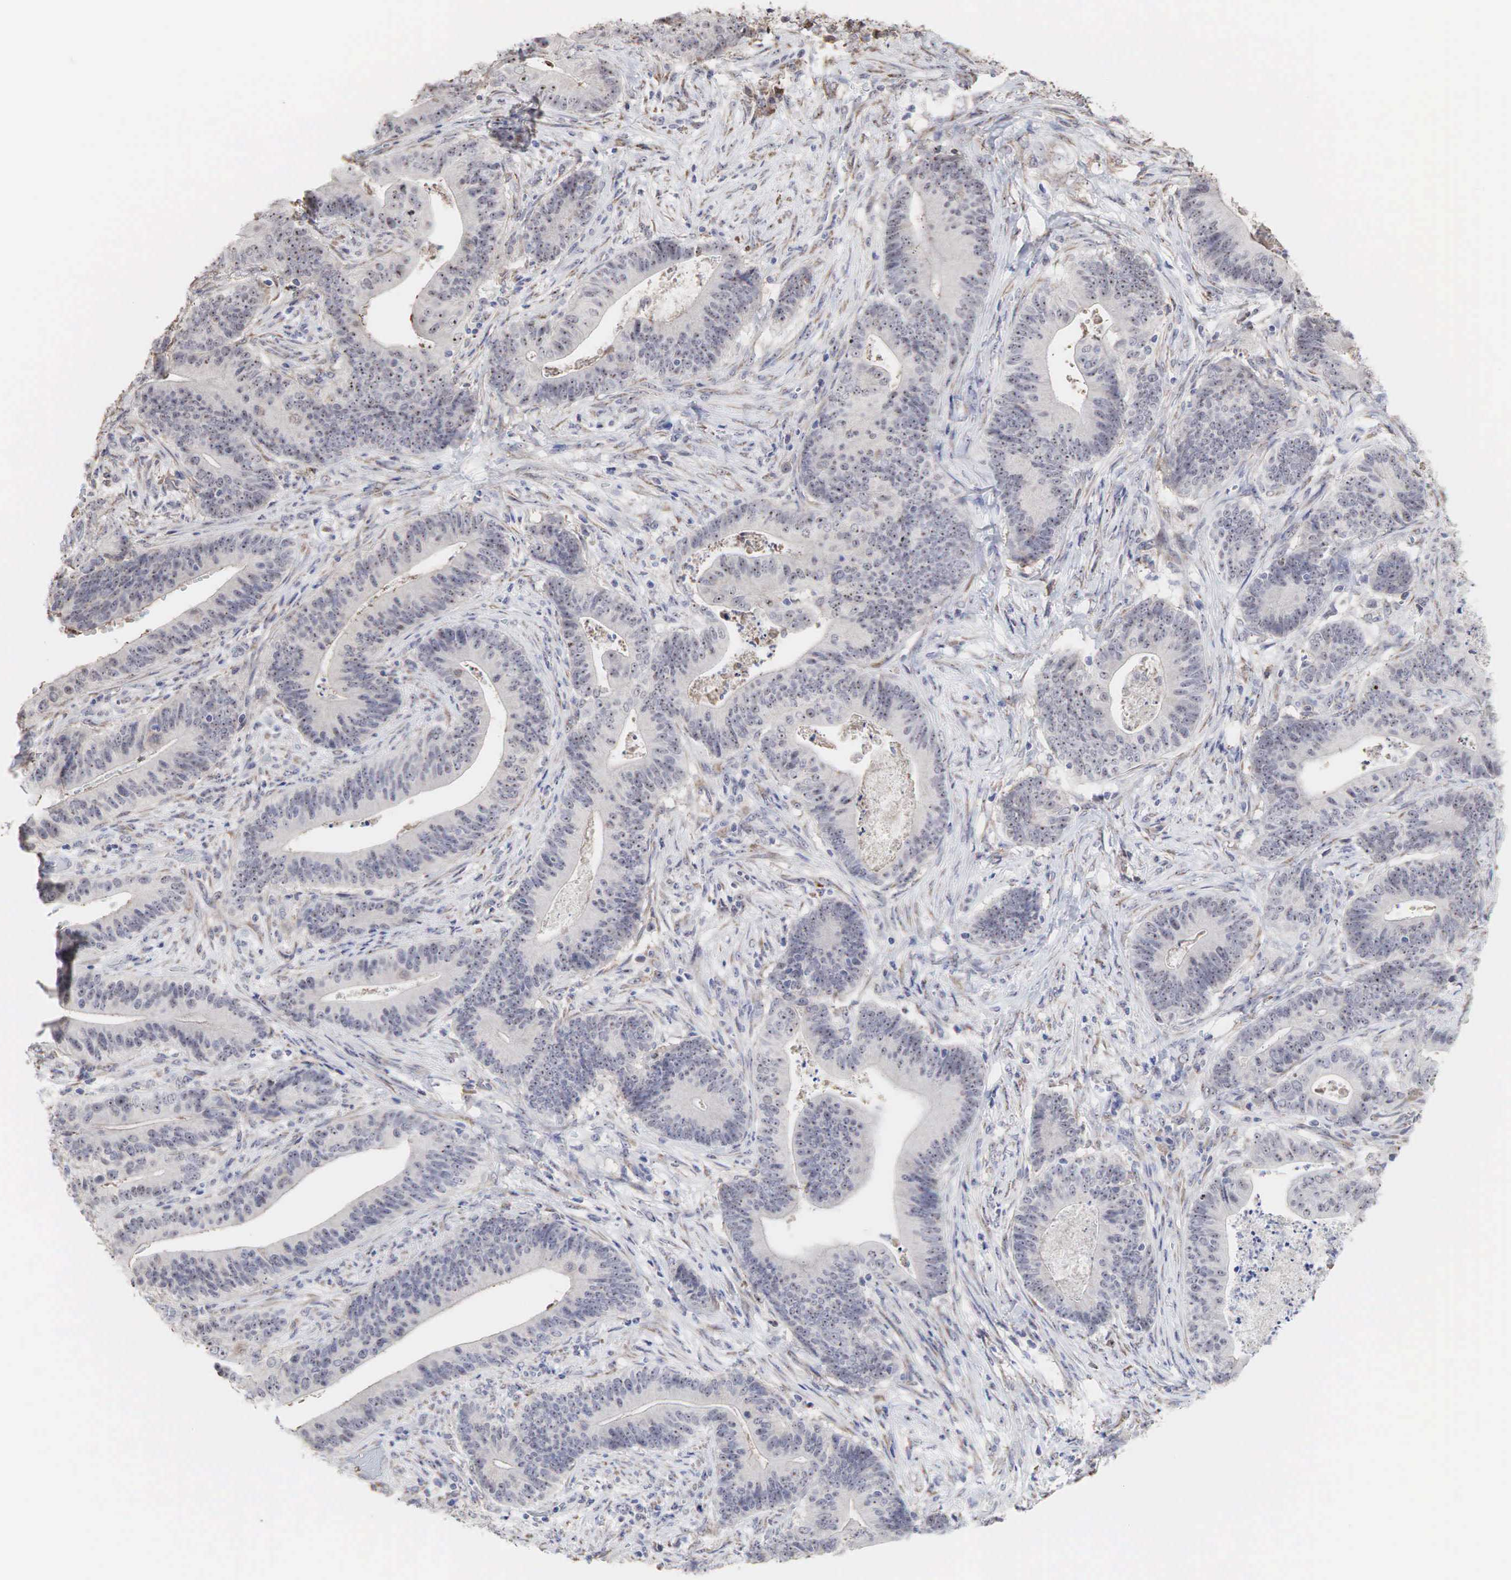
{"staining": {"intensity": "moderate", "quantity": ">75%", "location": "cytoplasmic/membranous,nuclear"}, "tissue": "stomach cancer", "cell_type": "Tumor cells", "image_type": "cancer", "snomed": [{"axis": "morphology", "description": "Adenocarcinoma, NOS"}, {"axis": "topography", "description": "Stomach, lower"}], "caption": "An immunohistochemistry (IHC) histopathology image of neoplastic tissue is shown. Protein staining in brown shows moderate cytoplasmic/membranous and nuclear positivity in stomach adenocarcinoma within tumor cells.", "gene": "DKC1", "patient": {"sex": "female", "age": 86}}